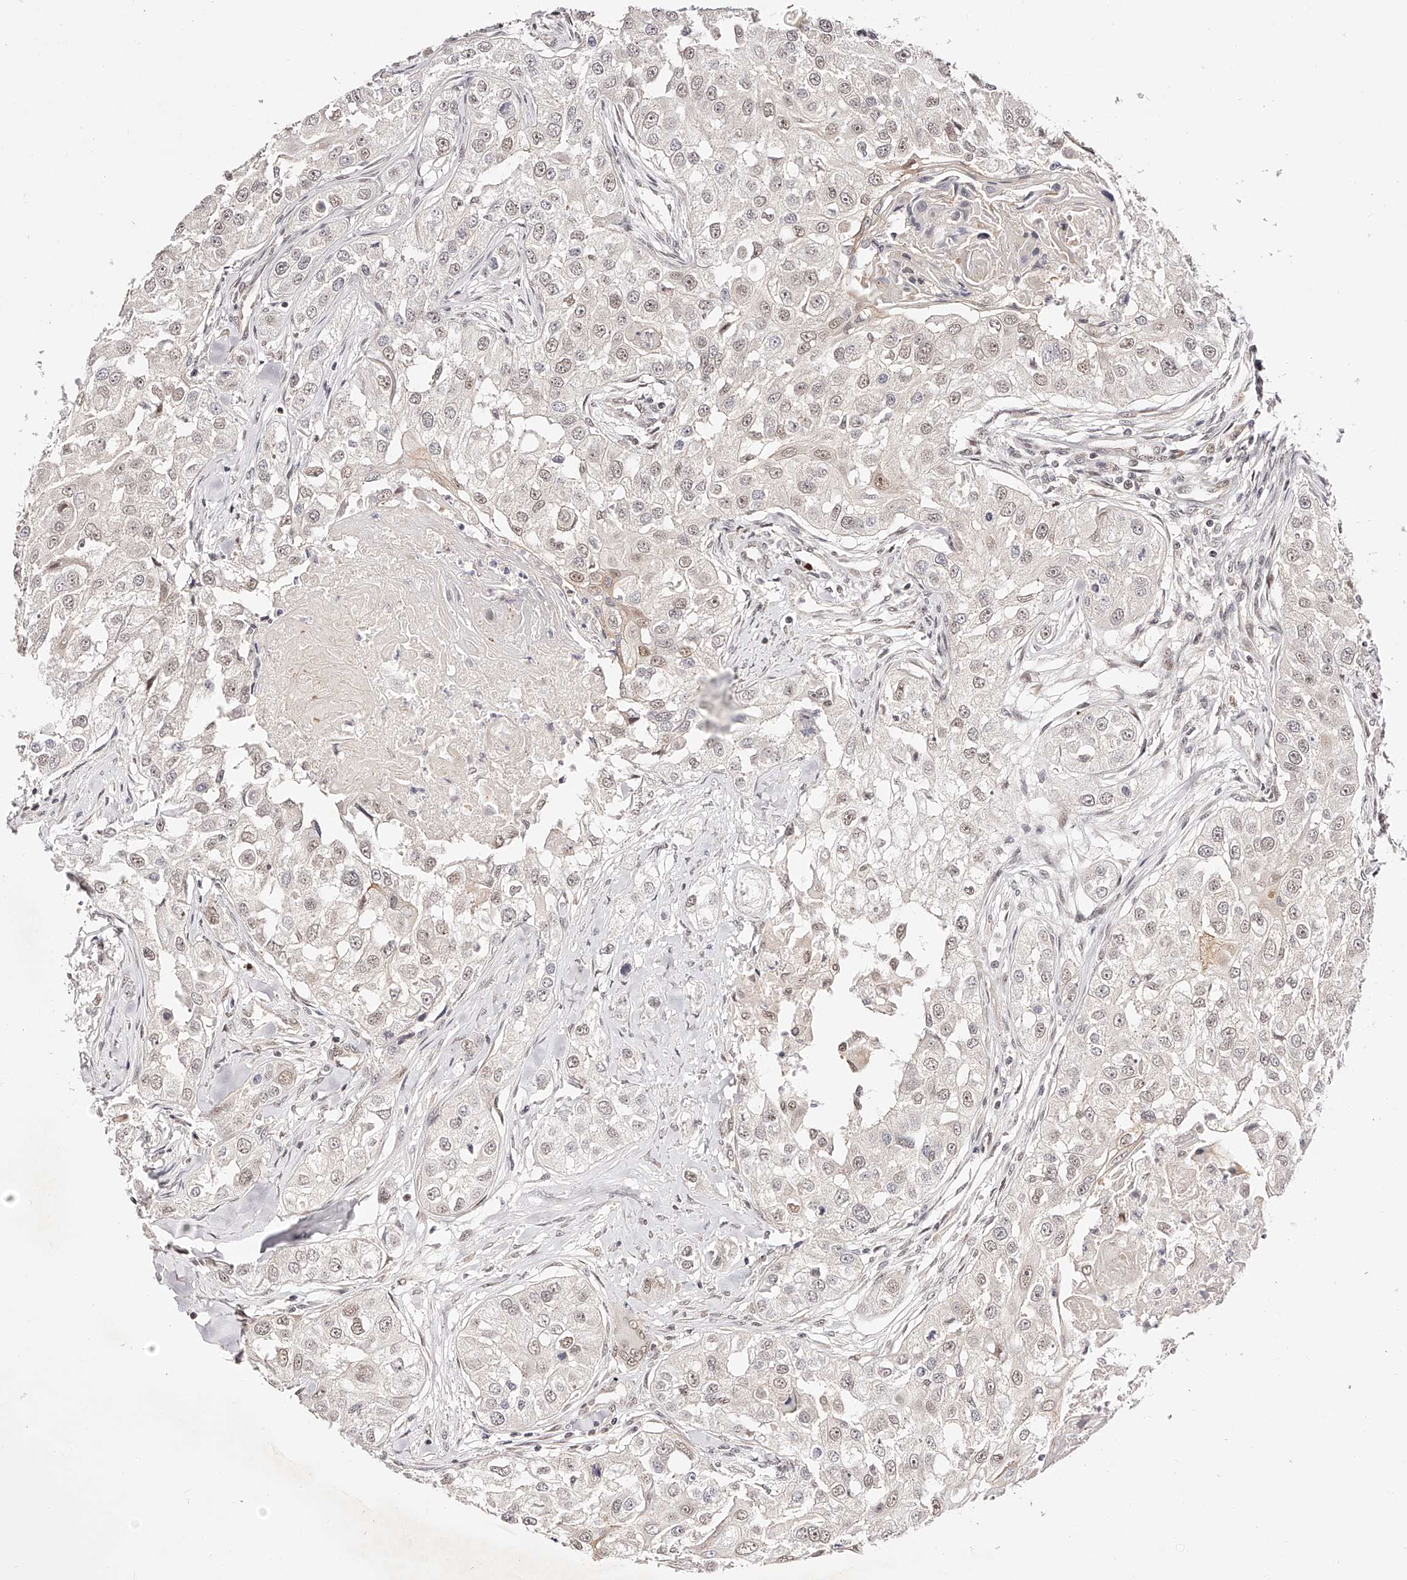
{"staining": {"intensity": "negative", "quantity": "none", "location": "none"}, "tissue": "head and neck cancer", "cell_type": "Tumor cells", "image_type": "cancer", "snomed": [{"axis": "morphology", "description": "Normal tissue, NOS"}, {"axis": "morphology", "description": "Squamous cell carcinoma, NOS"}, {"axis": "topography", "description": "Skeletal muscle"}, {"axis": "topography", "description": "Head-Neck"}], "caption": "There is no significant expression in tumor cells of head and neck cancer (squamous cell carcinoma). (Brightfield microscopy of DAB (3,3'-diaminobenzidine) IHC at high magnification).", "gene": "USF3", "patient": {"sex": "male", "age": 51}}